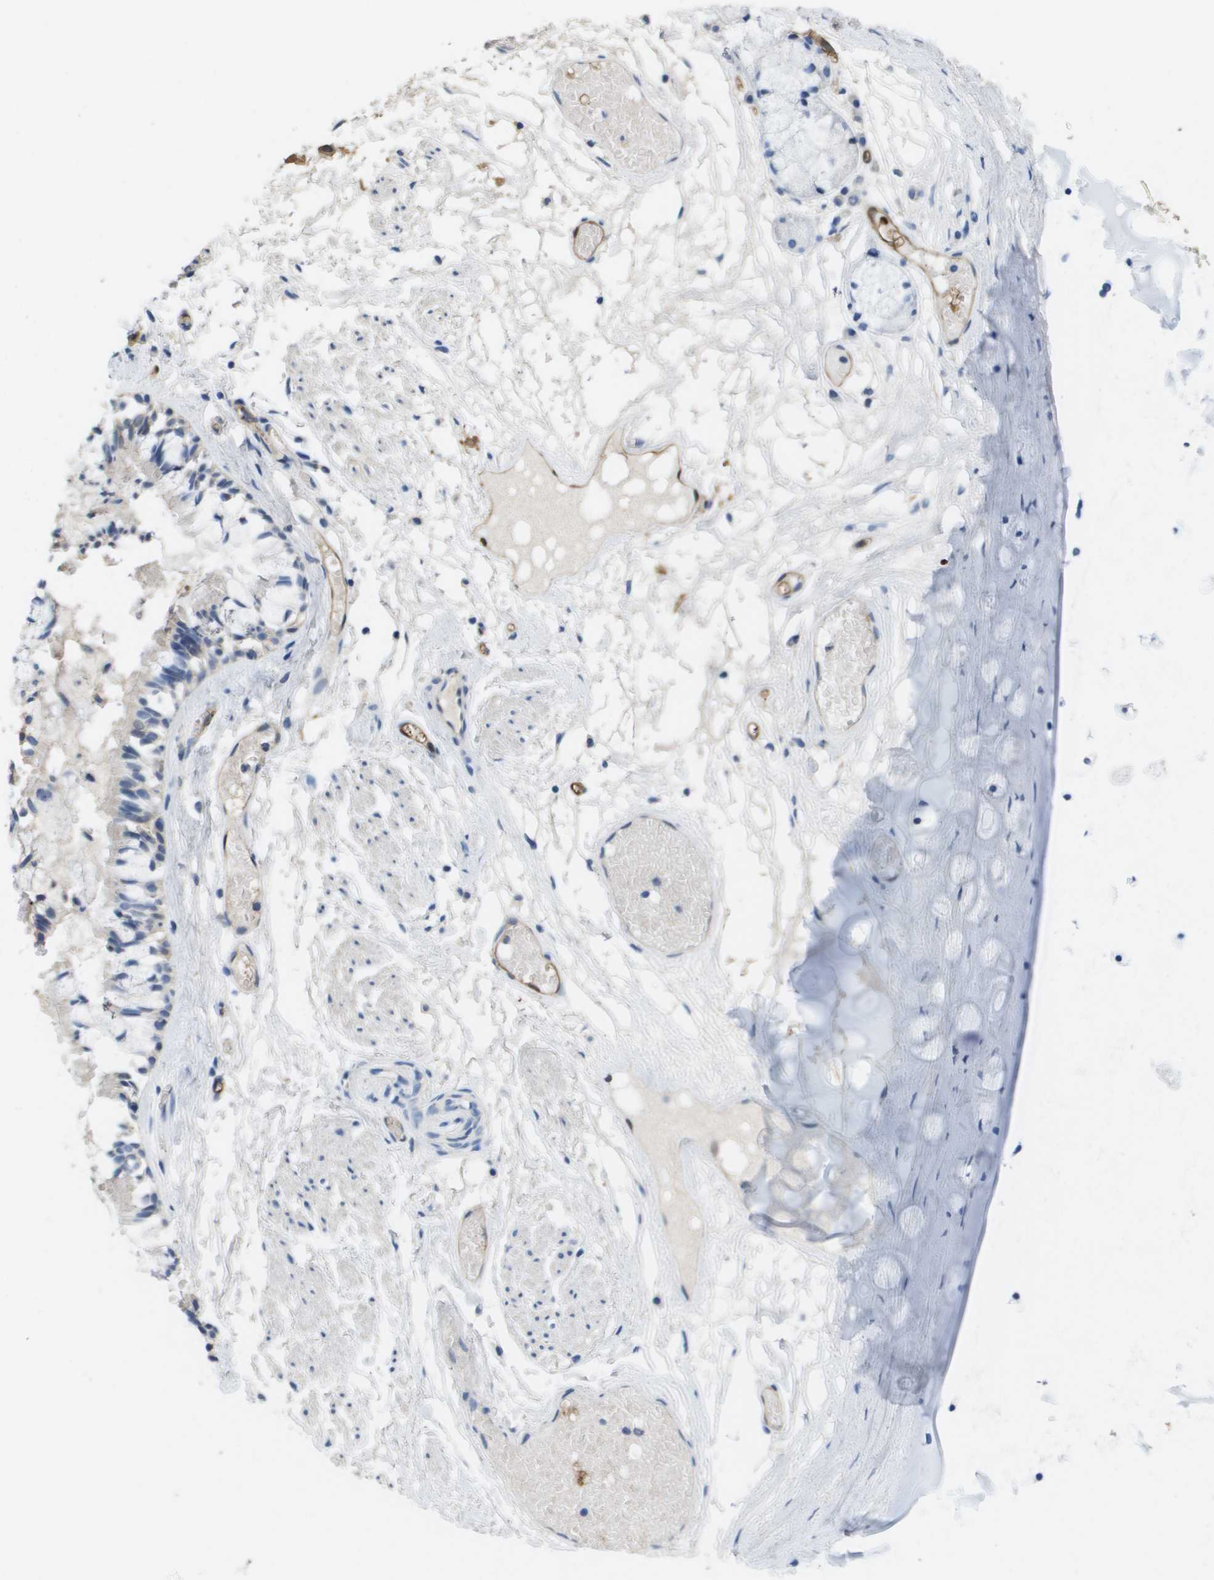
{"staining": {"intensity": "negative", "quantity": "none", "location": "none"}, "tissue": "bronchus", "cell_type": "Respiratory epithelial cells", "image_type": "normal", "snomed": [{"axis": "morphology", "description": "Normal tissue, NOS"}, {"axis": "morphology", "description": "Inflammation, NOS"}, {"axis": "topography", "description": "Cartilage tissue"}, {"axis": "topography", "description": "Lung"}], "caption": "Immunohistochemistry (IHC) histopathology image of unremarkable bronchus stained for a protein (brown), which displays no staining in respiratory epithelial cells.", "gene": "FABP5", "patient": {"sex": "male", "age": 71}}